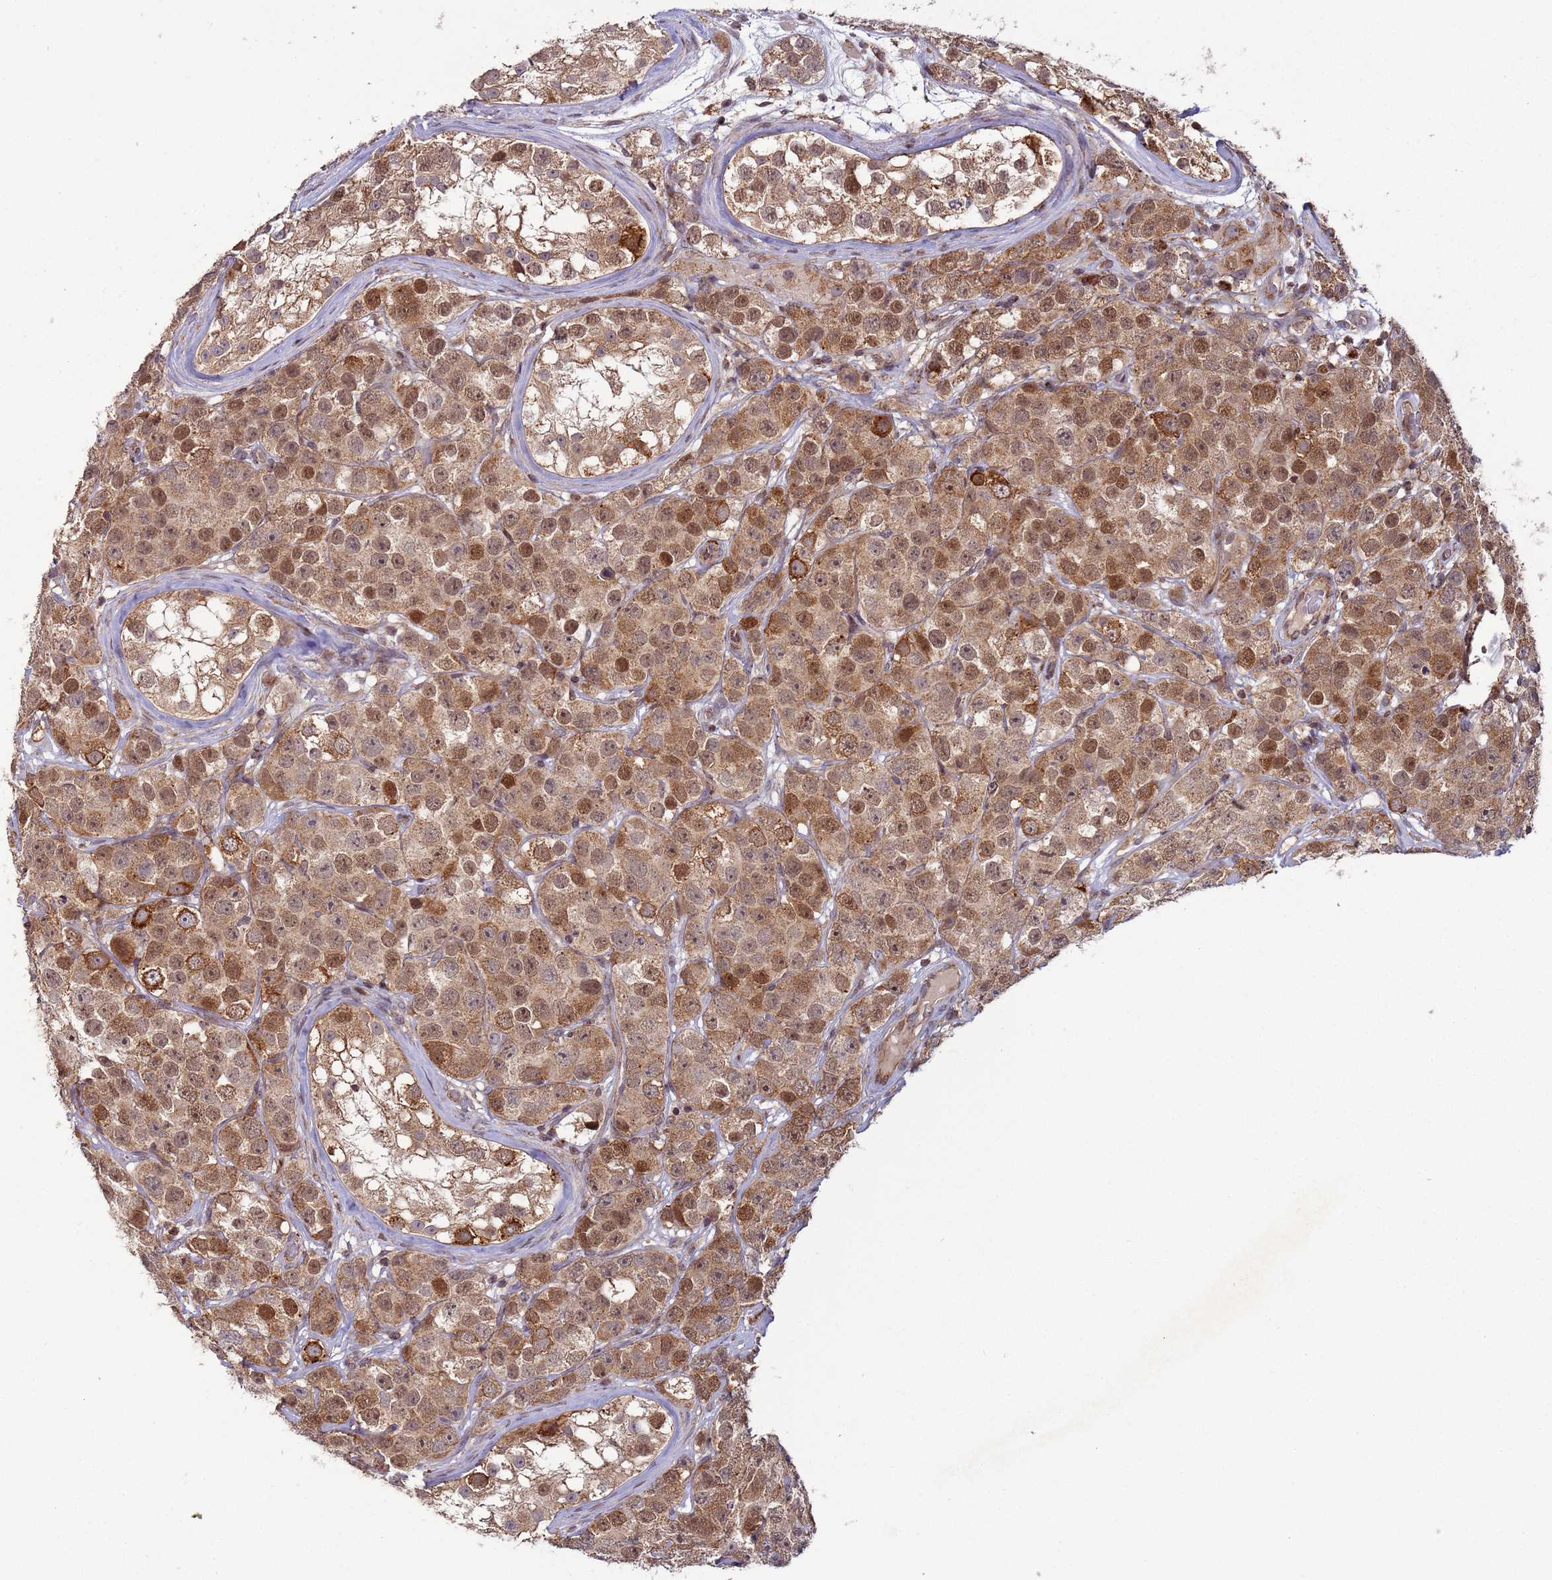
{"staining": {"intensity": "moderate", "quantity": ">75%", "location": "cytoplasmic/membranous,nuclear"}, "tissue": "testis cancer", "cell_type": "Tumor cells", "image_type": "cancer", "snomed": [{"axis": "morphology", "description": "Seminoma, NOS"}, {"axis": "topography", "description": "Testis"}], "caption": "Testis cancer stained for a protein displays moderate cytoplasmic/membranous and nuclear positivity in tumor cells.", "gene": "RCOR2", "patient": {"sex": "male", "age": 28}}